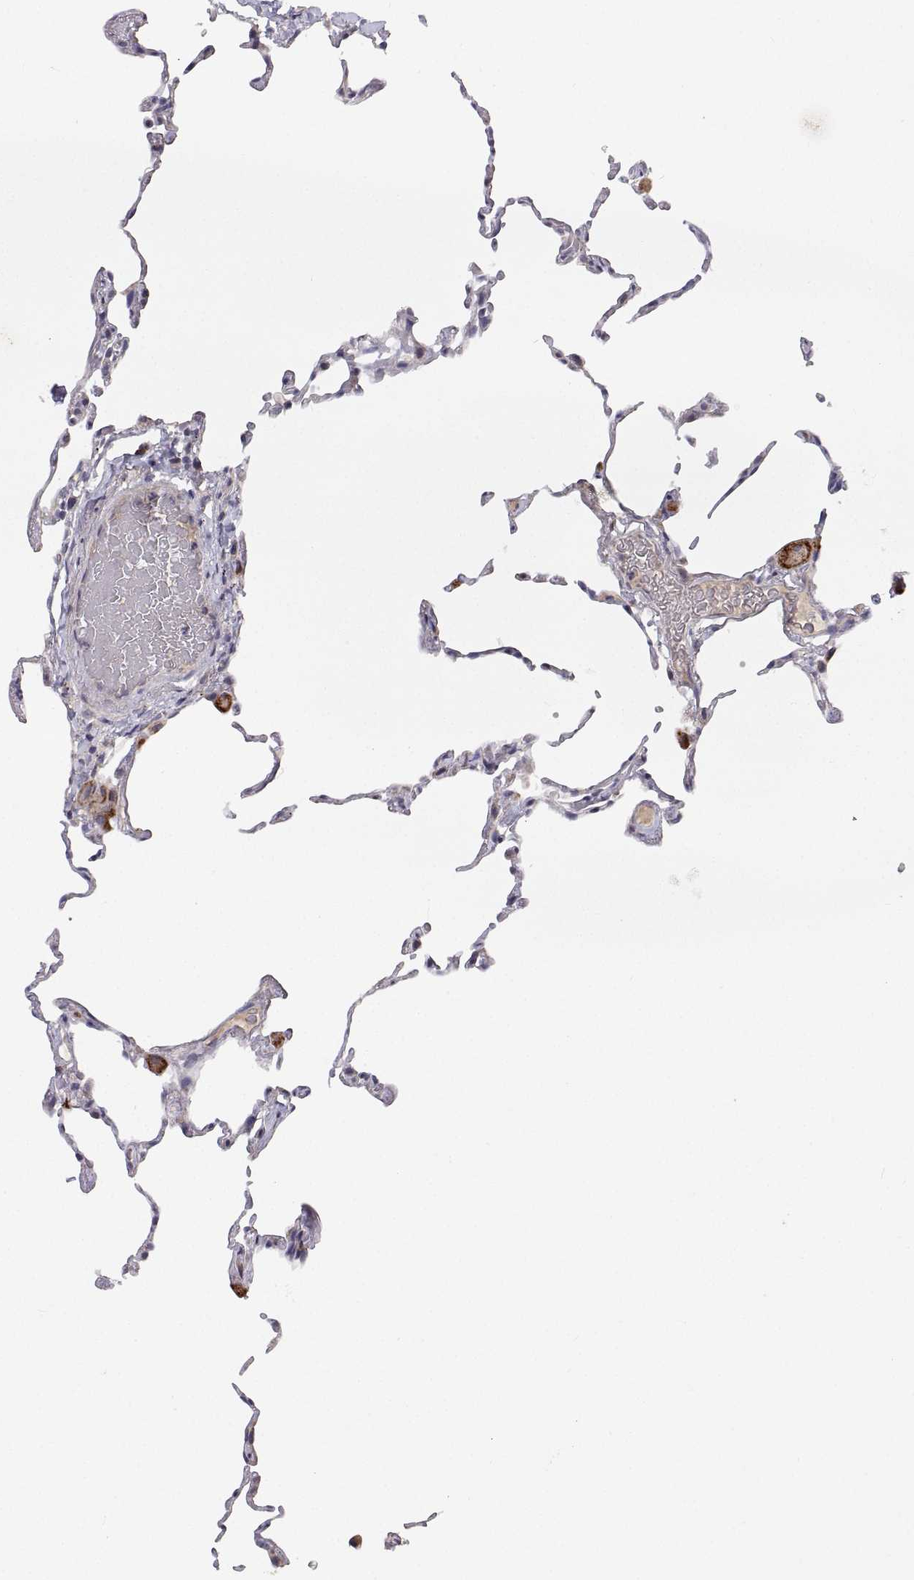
{"staining": {"intensity": "moderate", "quantity": "<25%", "location": "cytoplasmic/membranous"}, "tissue": "lung", "cell_type": "Alveolar cells", "image_type": "normal", "snomed": [{"axis": "morphology", "description": "Normal tissue, NOS"}, {"axis": "topography", "description": "Lung"}], "caption": "DAB (3,3'-diaminobenzidine) immunohistochemical staining of unremarkable lung displays moderate cytoplasmic/membranous protein positivity in approximately <25% of alveolar cells.", "gene": "MRPL3", "patient": {"sex": "female", "age": 57}}